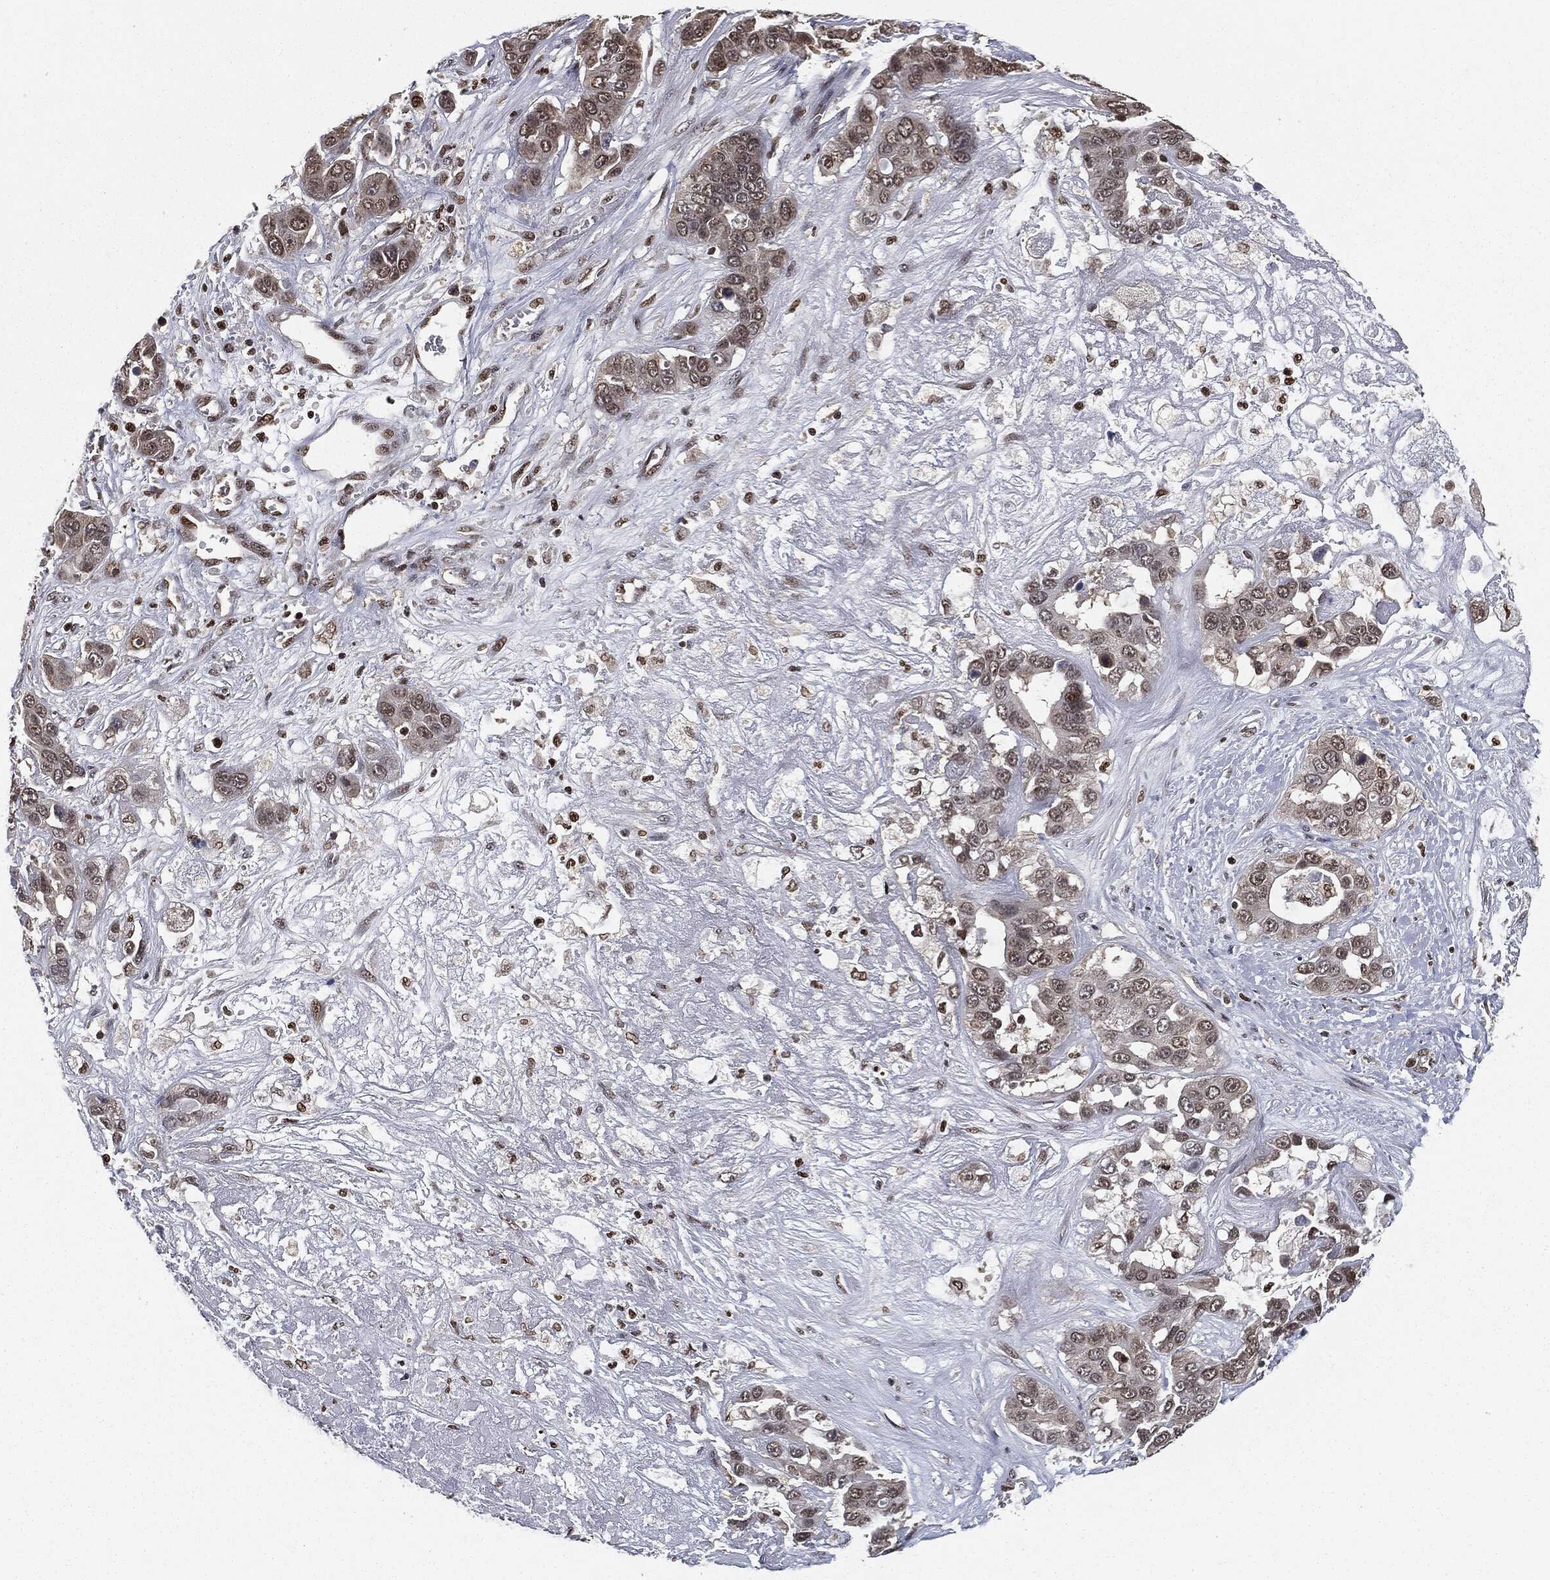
{"staining": {"intensity": "moderate", "quantity": "<25%", "location": "nuclear"}, "tissue": "liver cancer", "cell_type": "Tumor cells", "image_type": "cancer", "snomed": [{"axis": "morphology", "description": "Cholangiocarcinoma"}, {"axis": "topography", "description": "Liver"}], "caption": "Protein analysis of liver cholangiocarcinoma tissue exhibits moderate nuclear expression in about <25% of tumor cells.", "gene": "TBC1D22A", "patient": {"sex": "female", "age": 52}}